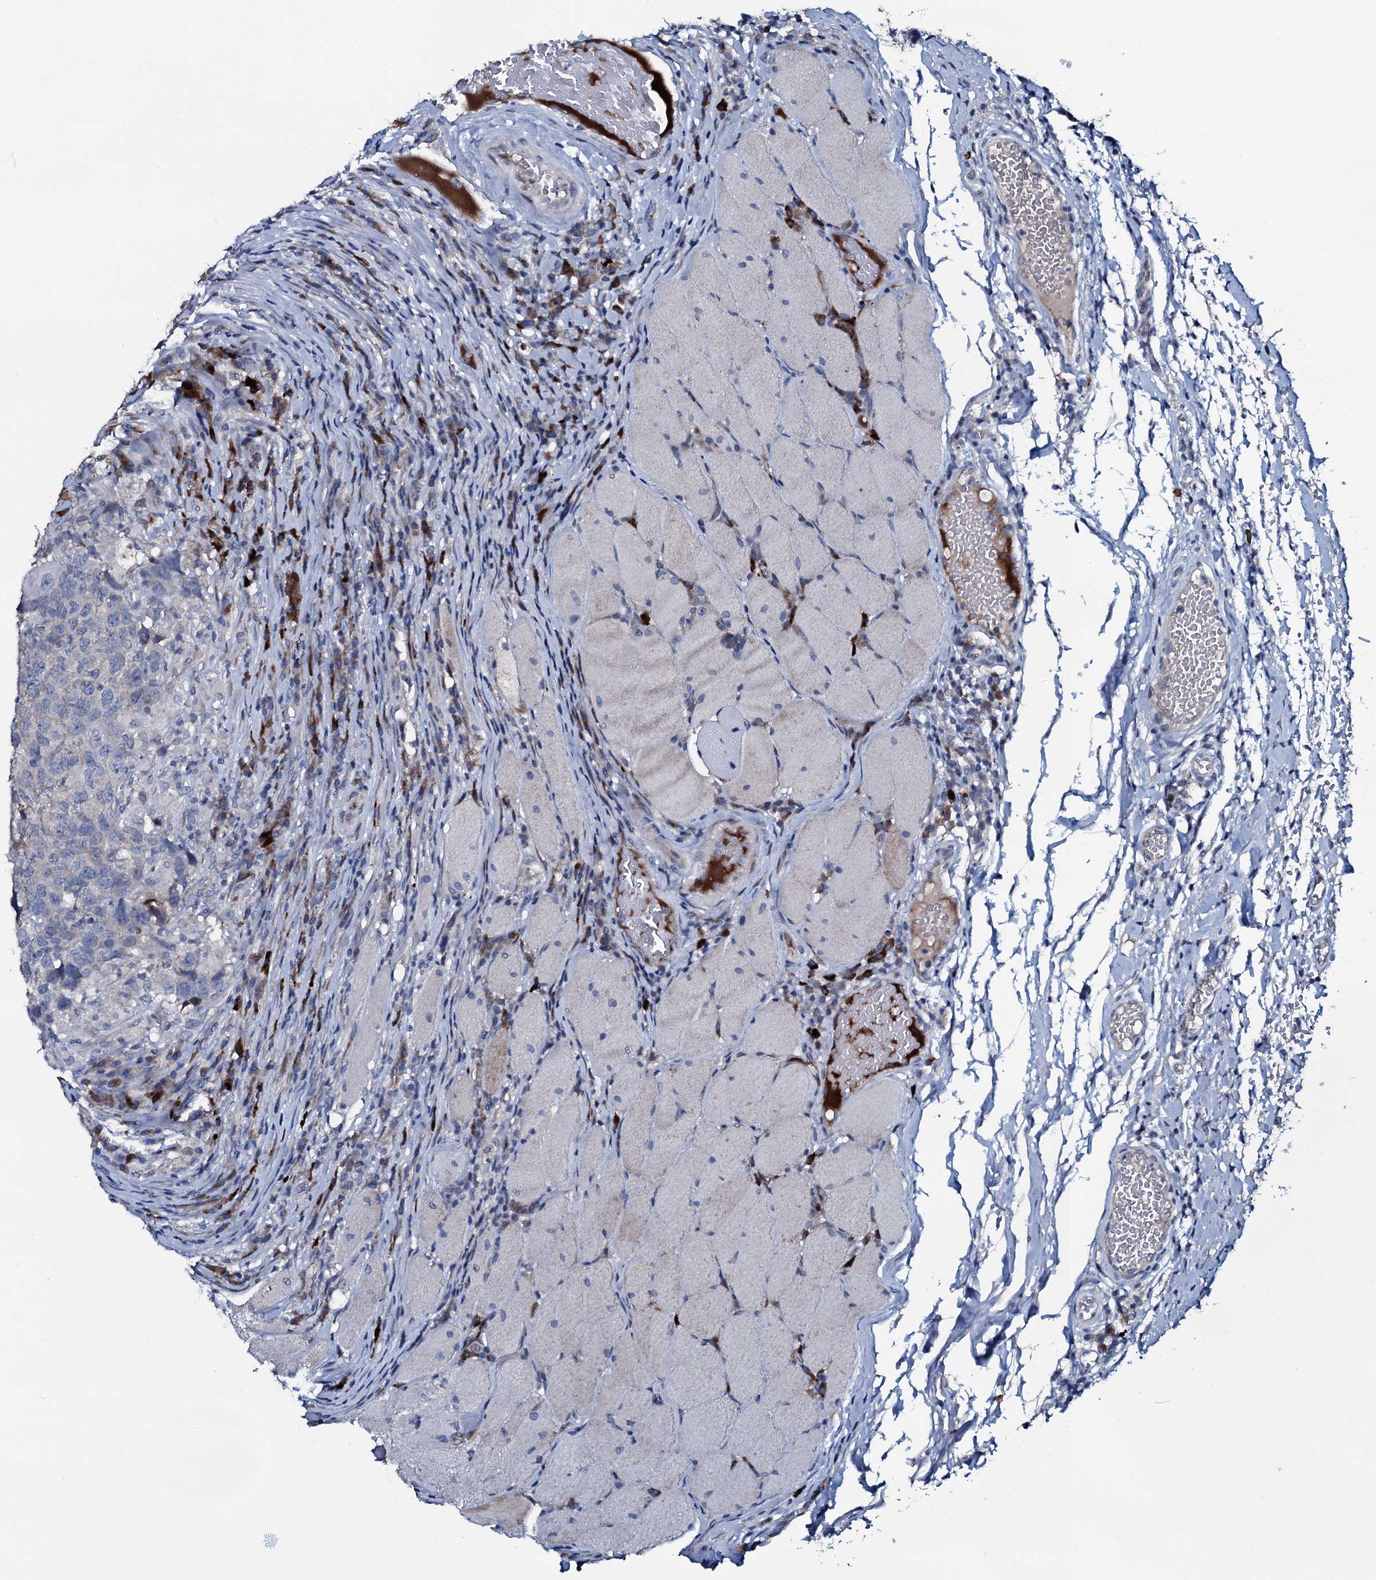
{"staining": {"intensity": "negative", "quantity": "none", "location": "none"}, "tissue": "head and neck cancer", "cell_type": "Tumor cells", "image_type": "cancer", "snomed": [{"axis": "morphology", "description": "Squamous cell carcinoma, NOS"}, {"axis": "topography", "description": "Head-Neck"}], "caption": "This is a histopathology image of IHC staining of squamous cell carcinoma (head and neck), which shows no expression in tumor cells.", "gene": "IL12B", "patient": {"sex": "male", "age": 66}}